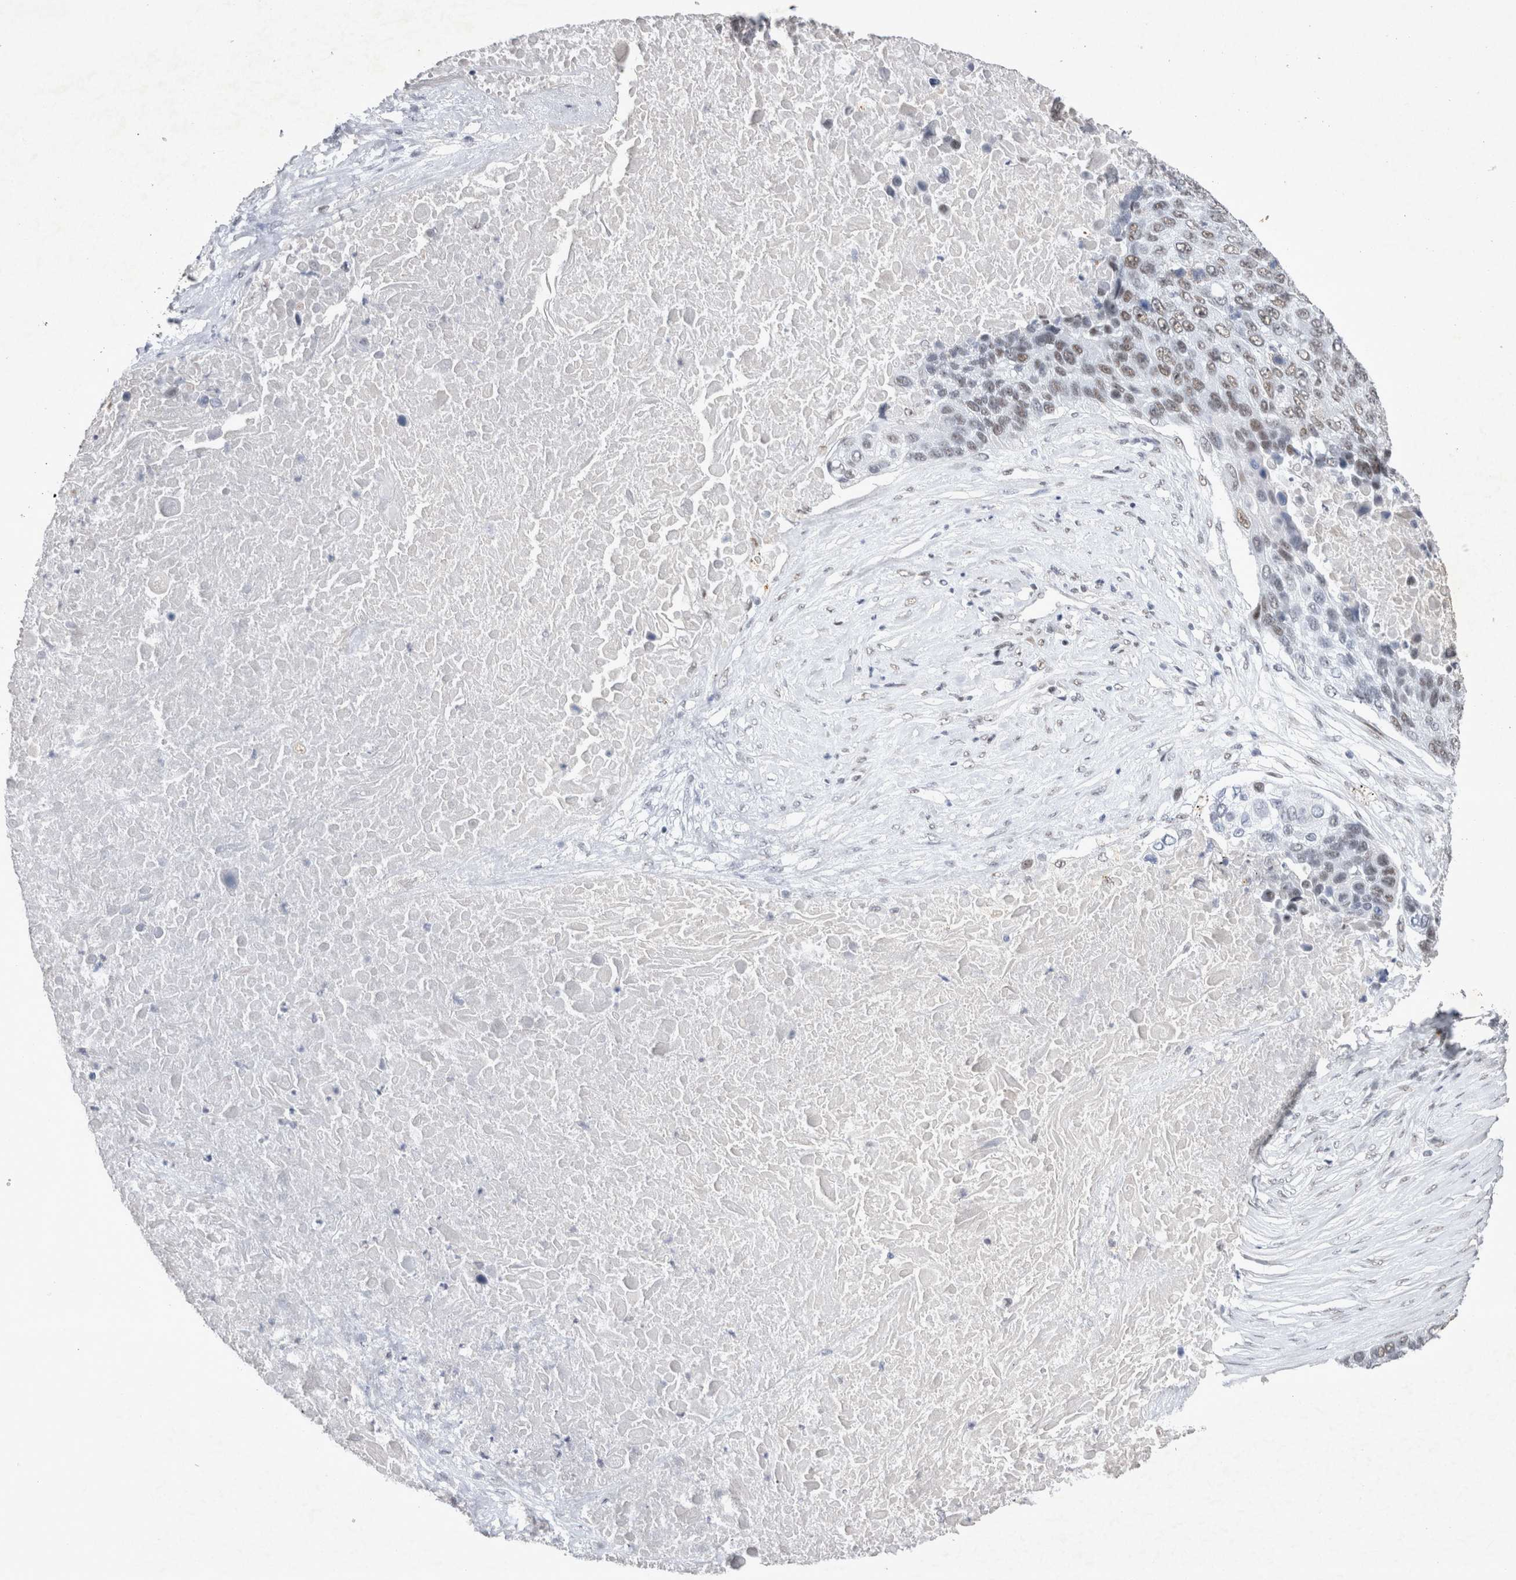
{"staining": {"intensity": "weak", "quantity": "25%-75%", "location": "nuclear"}, "tissue": "lung cancer", "cell_type": "Tumor cells", "image_type": "cancer", "snomed": [{"axis": "morphology", "description": "Squamous cell carcinoma, NOS"}, {"axis": "topography", "description": "Lung"}], "caption": "A brown stain shows weak nuclear positivity of a protein in human squamous cell carcinoma (lung) tumor cells. Using DAB (brown) and hematoxylin (blue) stains, captured at high magnification using brightfield microscopy.", "gene": "RBM6", "patient": {"sex": "male", "age": 66}}